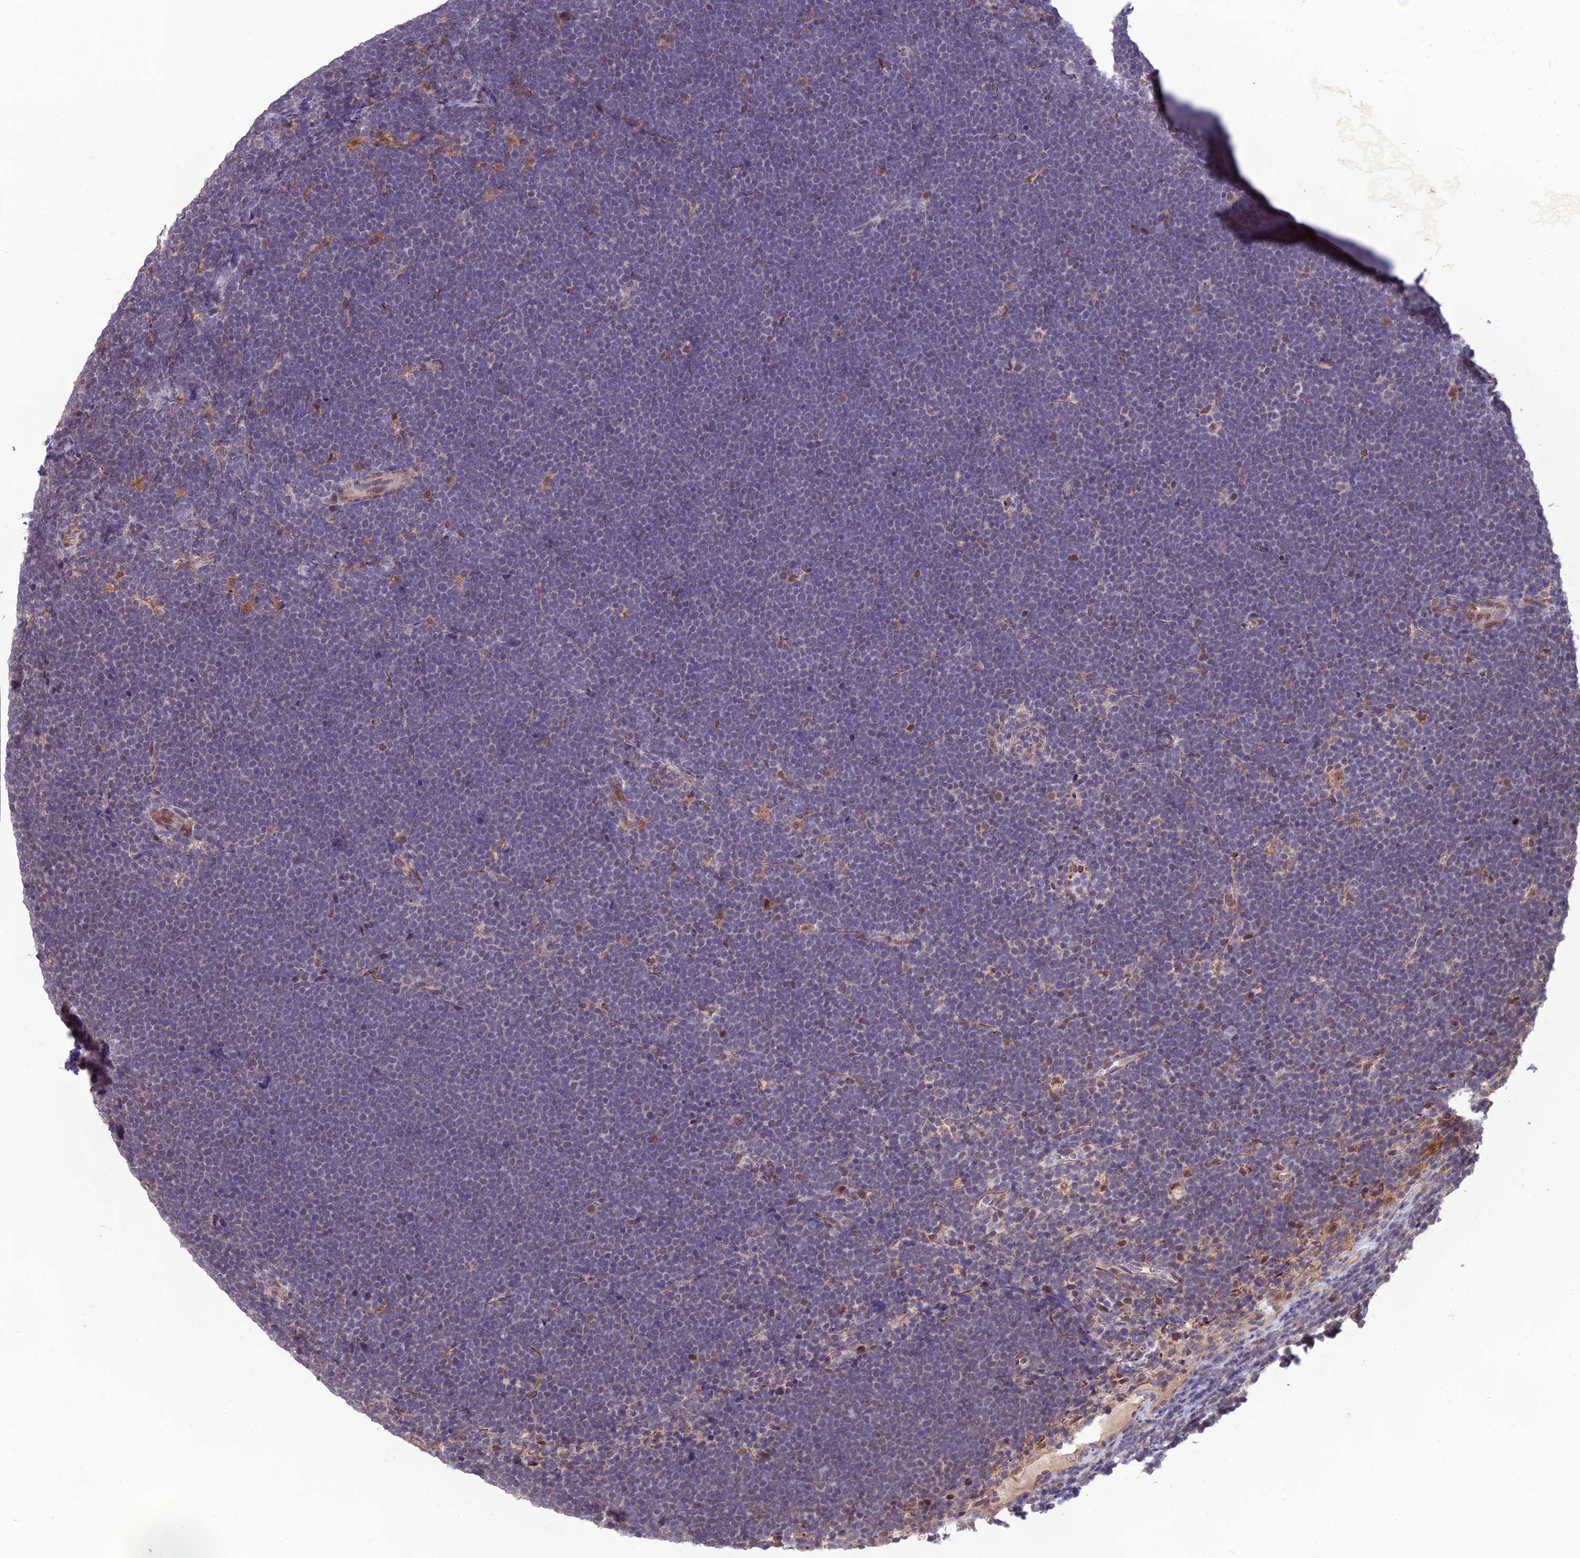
{"staining": {"intensity": "negative", "quantity": "none", "location": "none"}, "tissue": "lymphoma", "cell_type": "Tumor cells", "image_type": "cancer", "snomed": [{"axis": "morphology", "description": "Malignant lymphoma, non-Hodgkin's type, High grade"}, {"axis": "topography", "description": "Lymph node"}], "caption": "Image shows no significant protein staining in tumor cells of malignant lymphoma, non-Hodgkin's type (high-grade).", "gene": "NR4A3", "patient": {"sex": "male", "age": 13}}